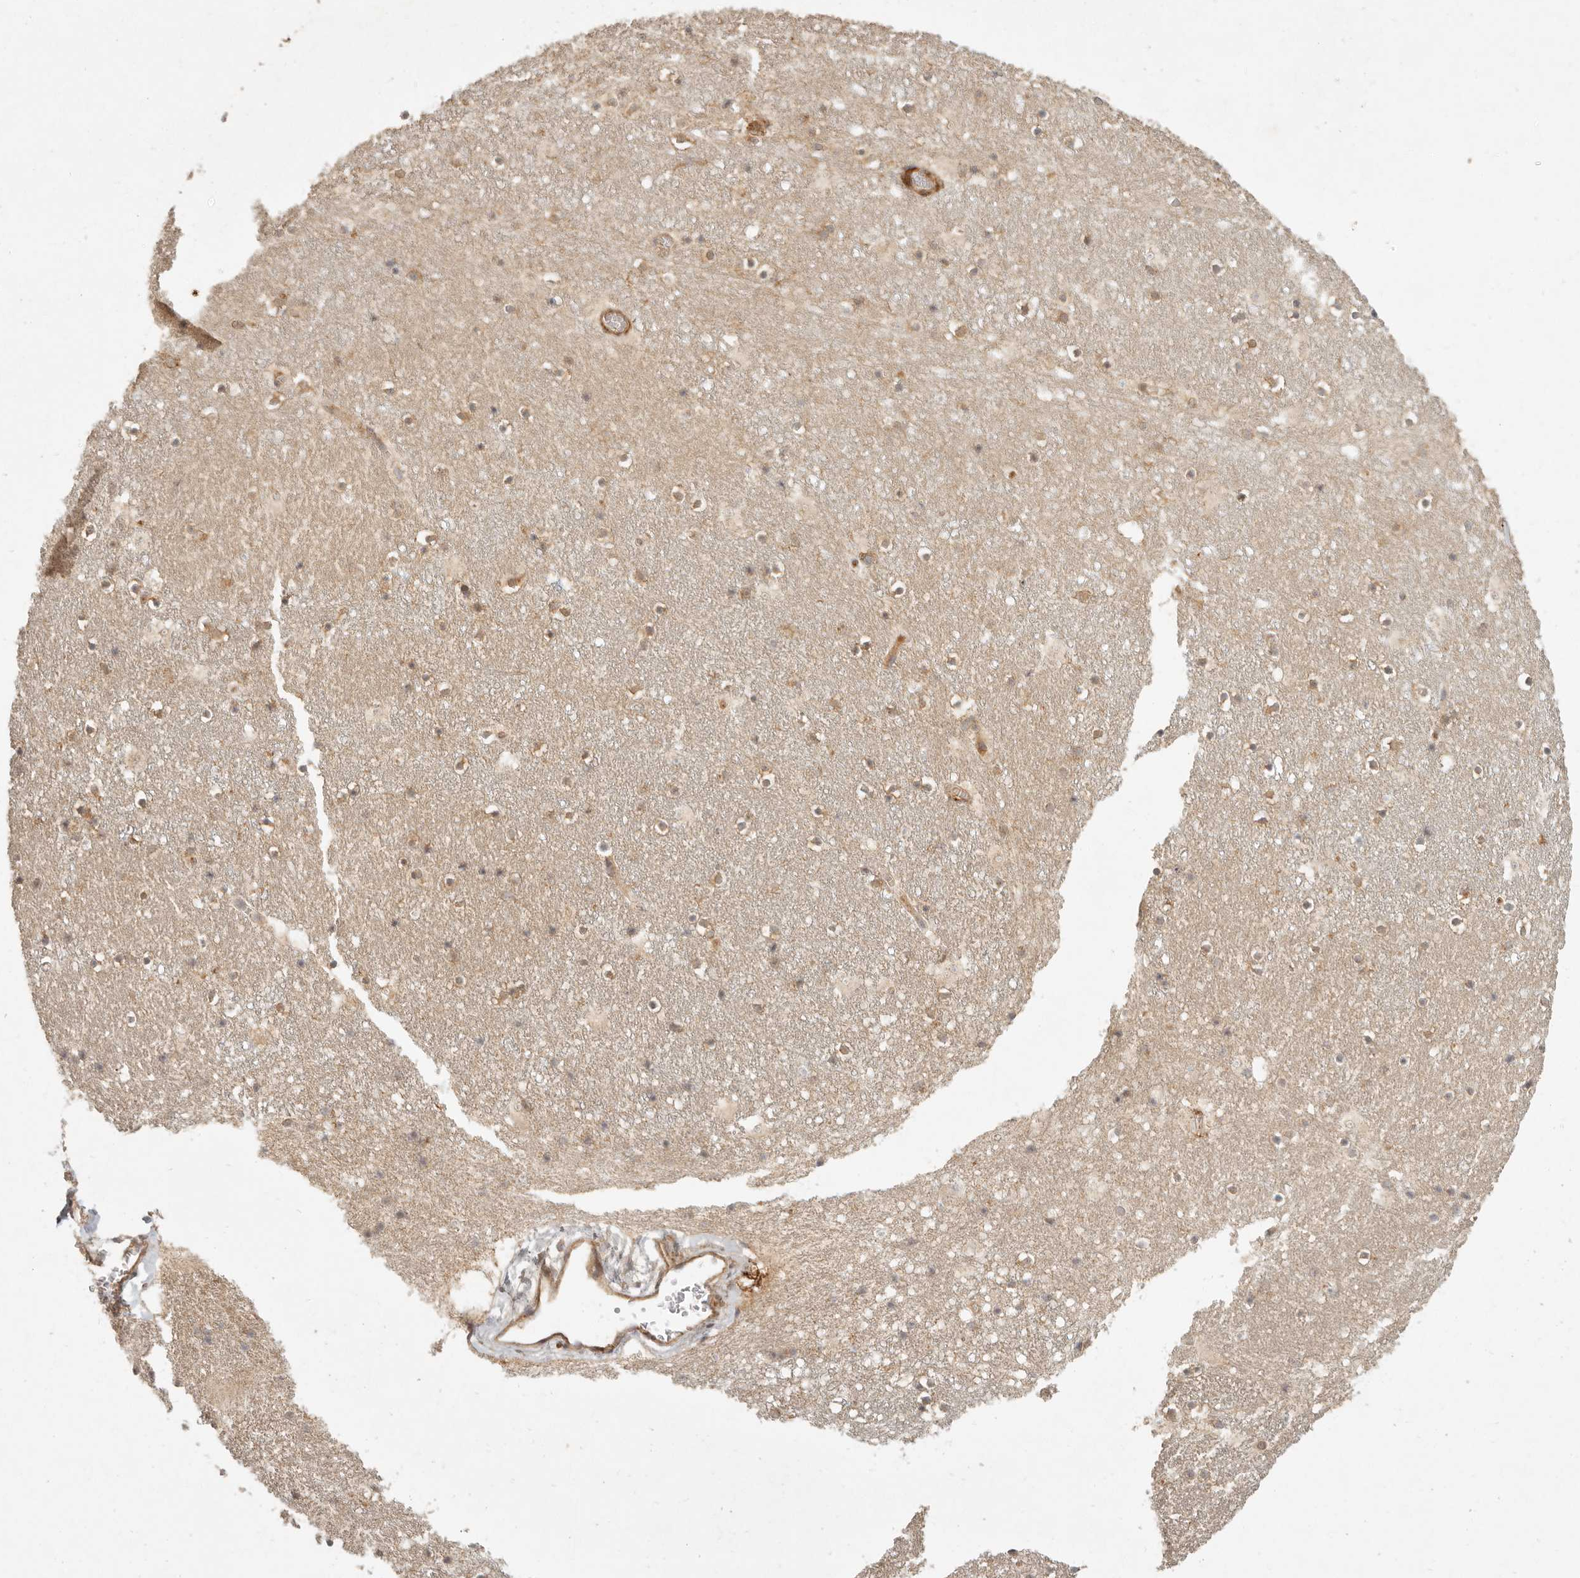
{"staining": {"intensity": "moderate", "quantity": "<25%", "location": "cytoplasmic/membranous"}, "tissue": "caudate", "cell_type": "Glial cells", "image_type": "normal", "snomed": [{"axis": "morphology", "description": "Normal tissue, NOS"}, {"axis": "topography", "description": "Lateral ventricle wall"}], "caption": "Immunohistochemical staining of benign caudate shows low levels of moderate cytoplasmic/membranous positivity in about <25% of glial cells. (DAB (3,3'-diaminobenzidine) IHC with brightfield microscopy, high magnification).", "gene": "VIPR1", "patient": {"sex": "male", "age": 45}}